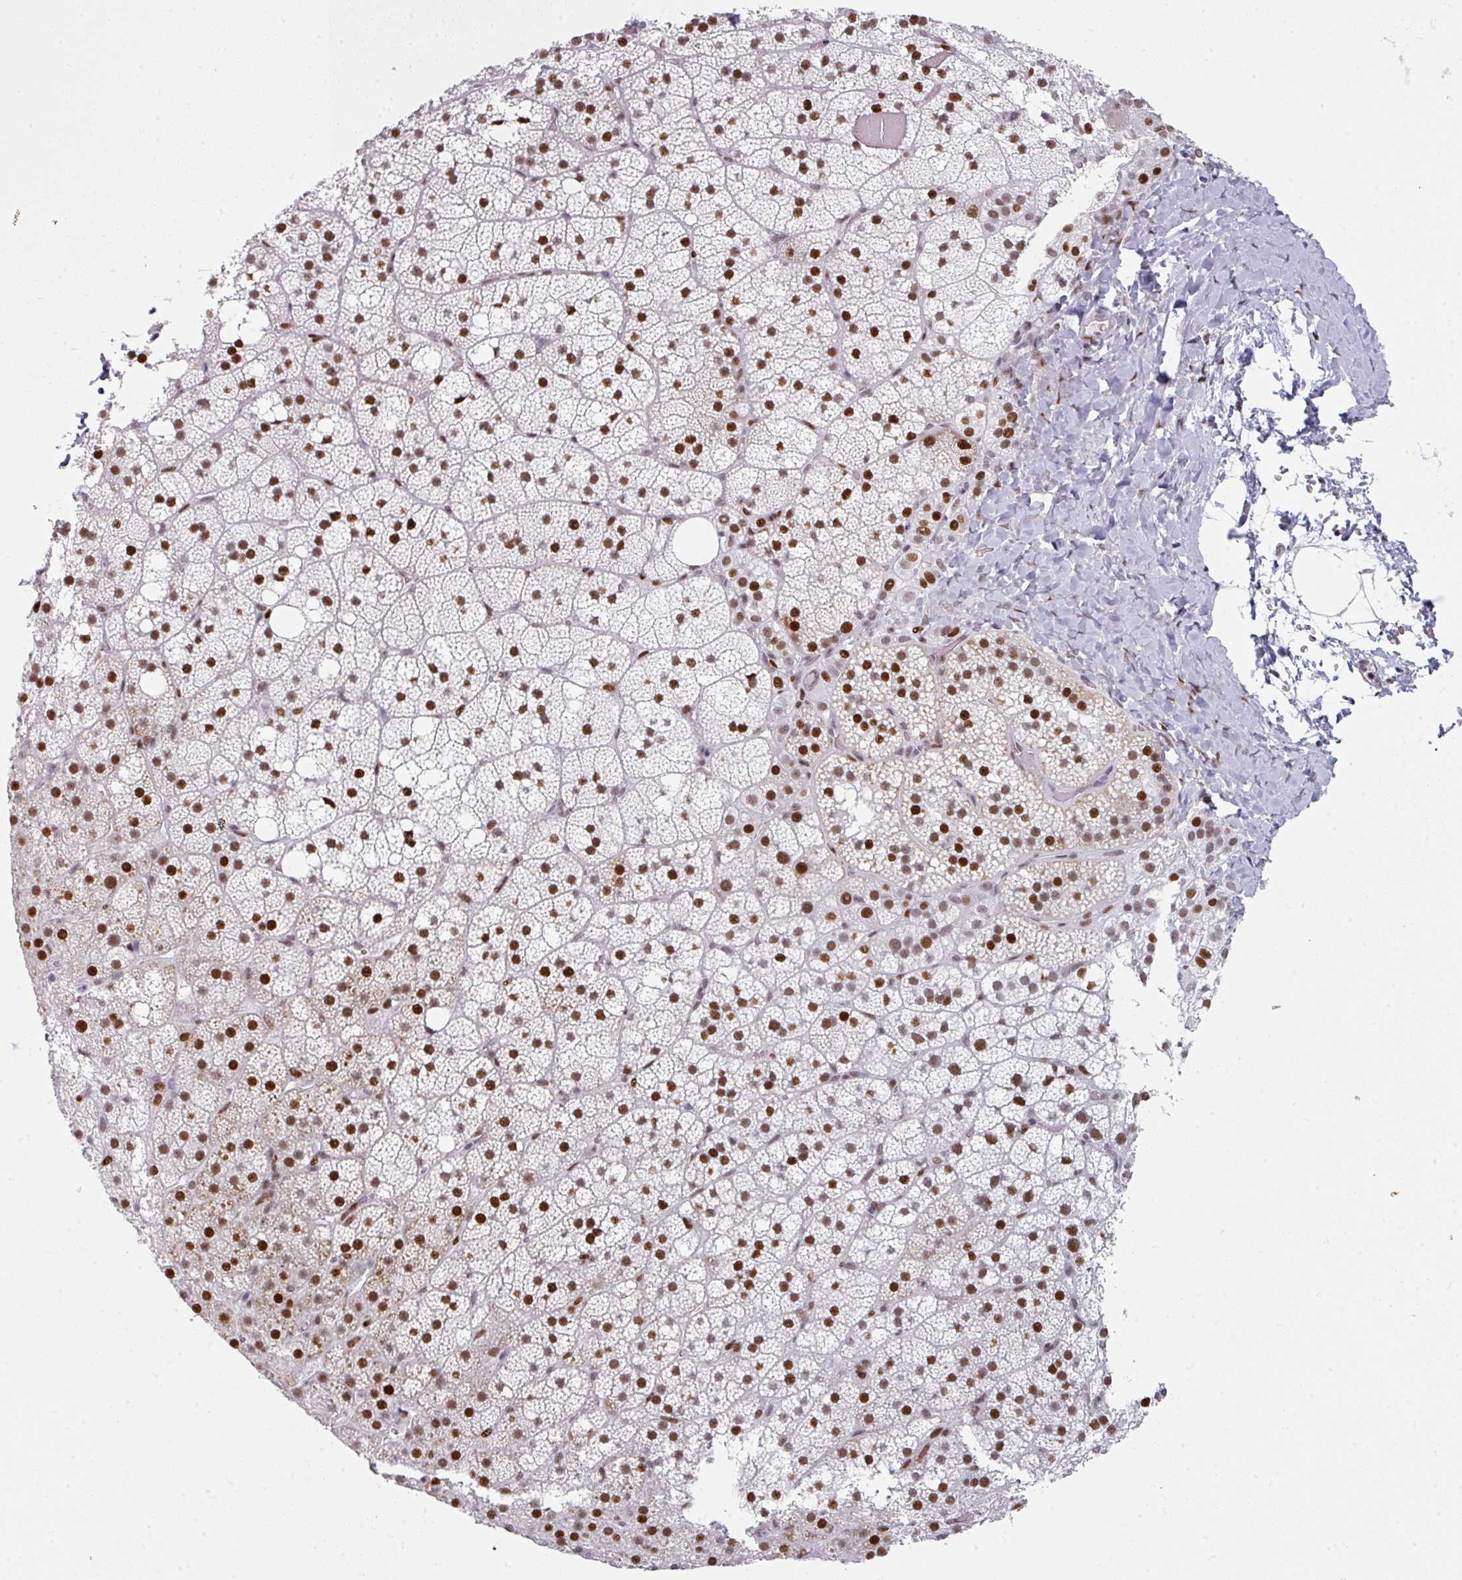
{"staining": {"intensity": "strong", "quantity": ">75%", "location": "nuclear"}, "tissue": "adrenal gland", "cell_type": "Glandular cells", "image_type": "normal", "snomed": [{"axis": "morphology", "description": "Normal tissue, NOS"}, {"axis": "topography", "description": "Adrenal gland"}], "caption": "A high-resolution histopathology image shows immunohistochemistry staining of normal adrenal gland, which shows strong nuclear staining in approximately >75% of glandular cells. The staining was performed using DAB (3,3'-diaminobenzidine), with brown indicating positive protein expression. Nuclei are stained blue with hematoxylin.", "gene": "SF3B5", "patient": {"sex": "male", "age": 53}}